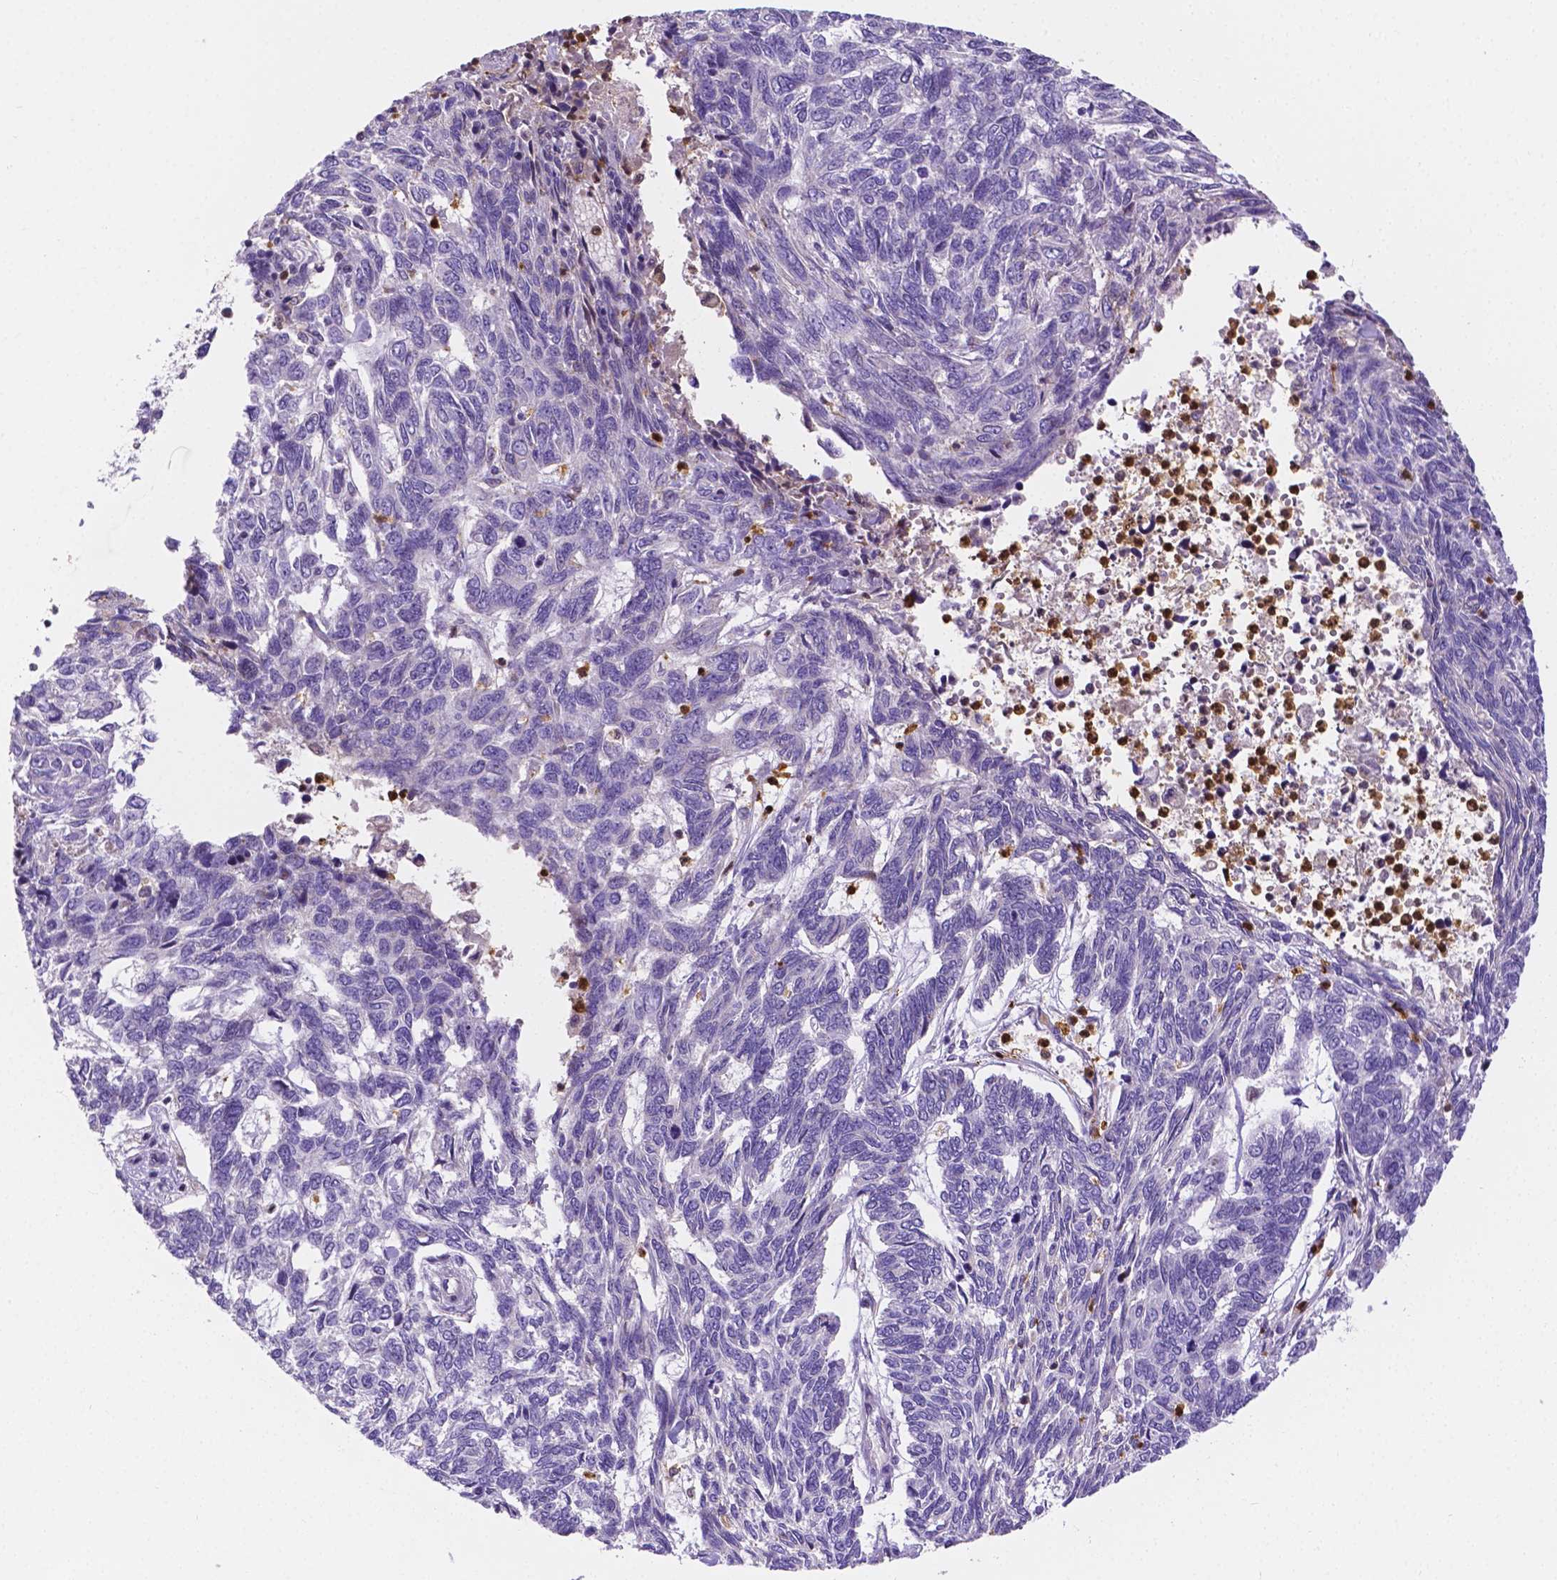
{"staining": {"intensity": "negative", "quantity": "none", "location": "none"}, "tissue": "skin cancer", "cell_type": "Tumor cells", "image_type": "cancer", "snomed": [{"axis": "morphology", "description": "Basal cell carcinoma"}, {"axis": "topography", "description": "Skin"}], "caption": "Protein analysis of basal cell carcinoma (skin) exhibits no significant positivity in tumor cells.", "gene": "ZNRD2", "patient": {"sex": "female", "age": 65}}